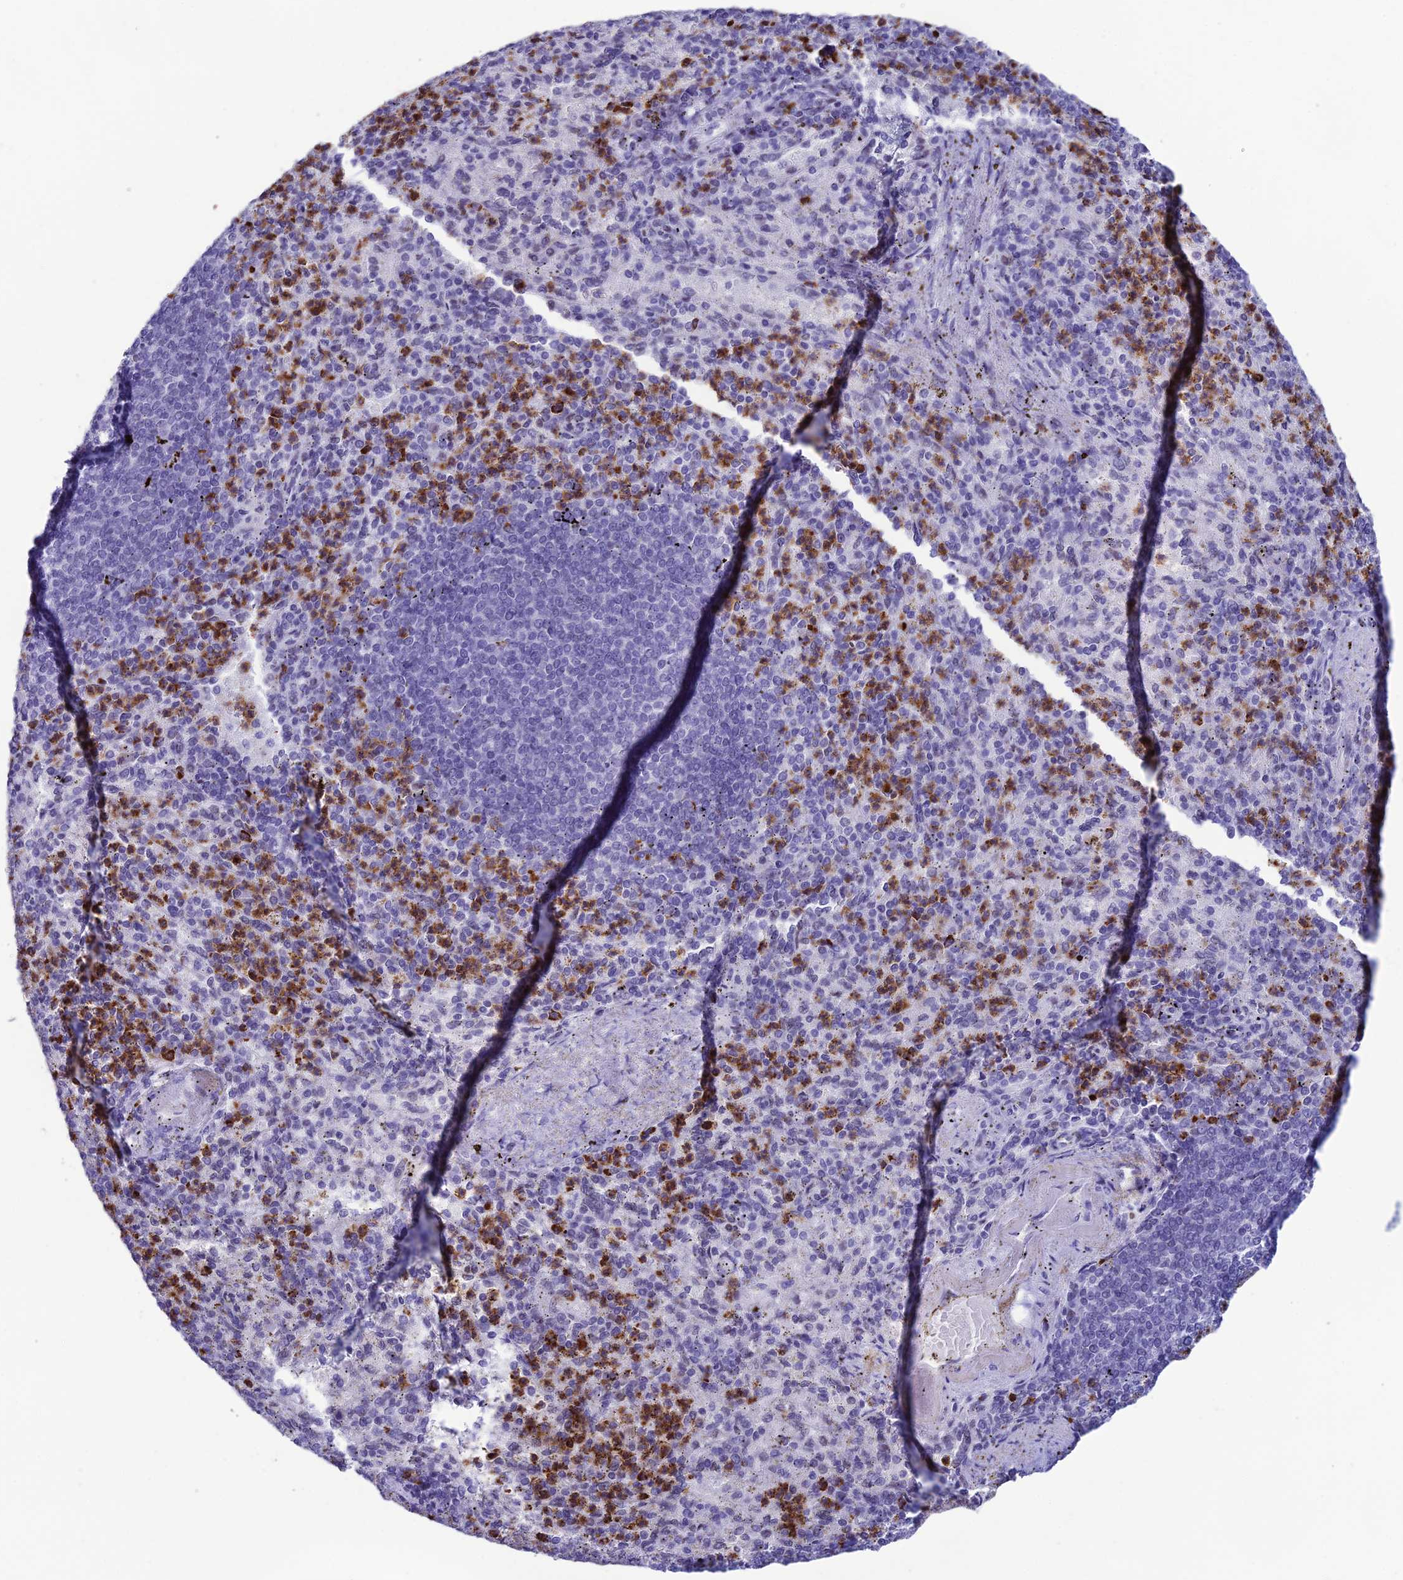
{"staining": {"intensity": "strong", "quantity": "<25%", "location": "cytoplasmic/membranous"}, "tissue": "spleen", "cell_type": "Cells in red pulp", "image_type": "normal", "snomed": [{"axis": "morphology", "description": "Normal tissue, NOS"}, {"axis": "topography", "description": "Spleen"}], "caption": "Cells in red pulp display medium levels of strong cytoplasmic/membranous positivity in about <25% of cells in unremarkable spleen.", "gene": "MFSD2B", "patient": {"sex": "female", "age": 74}}